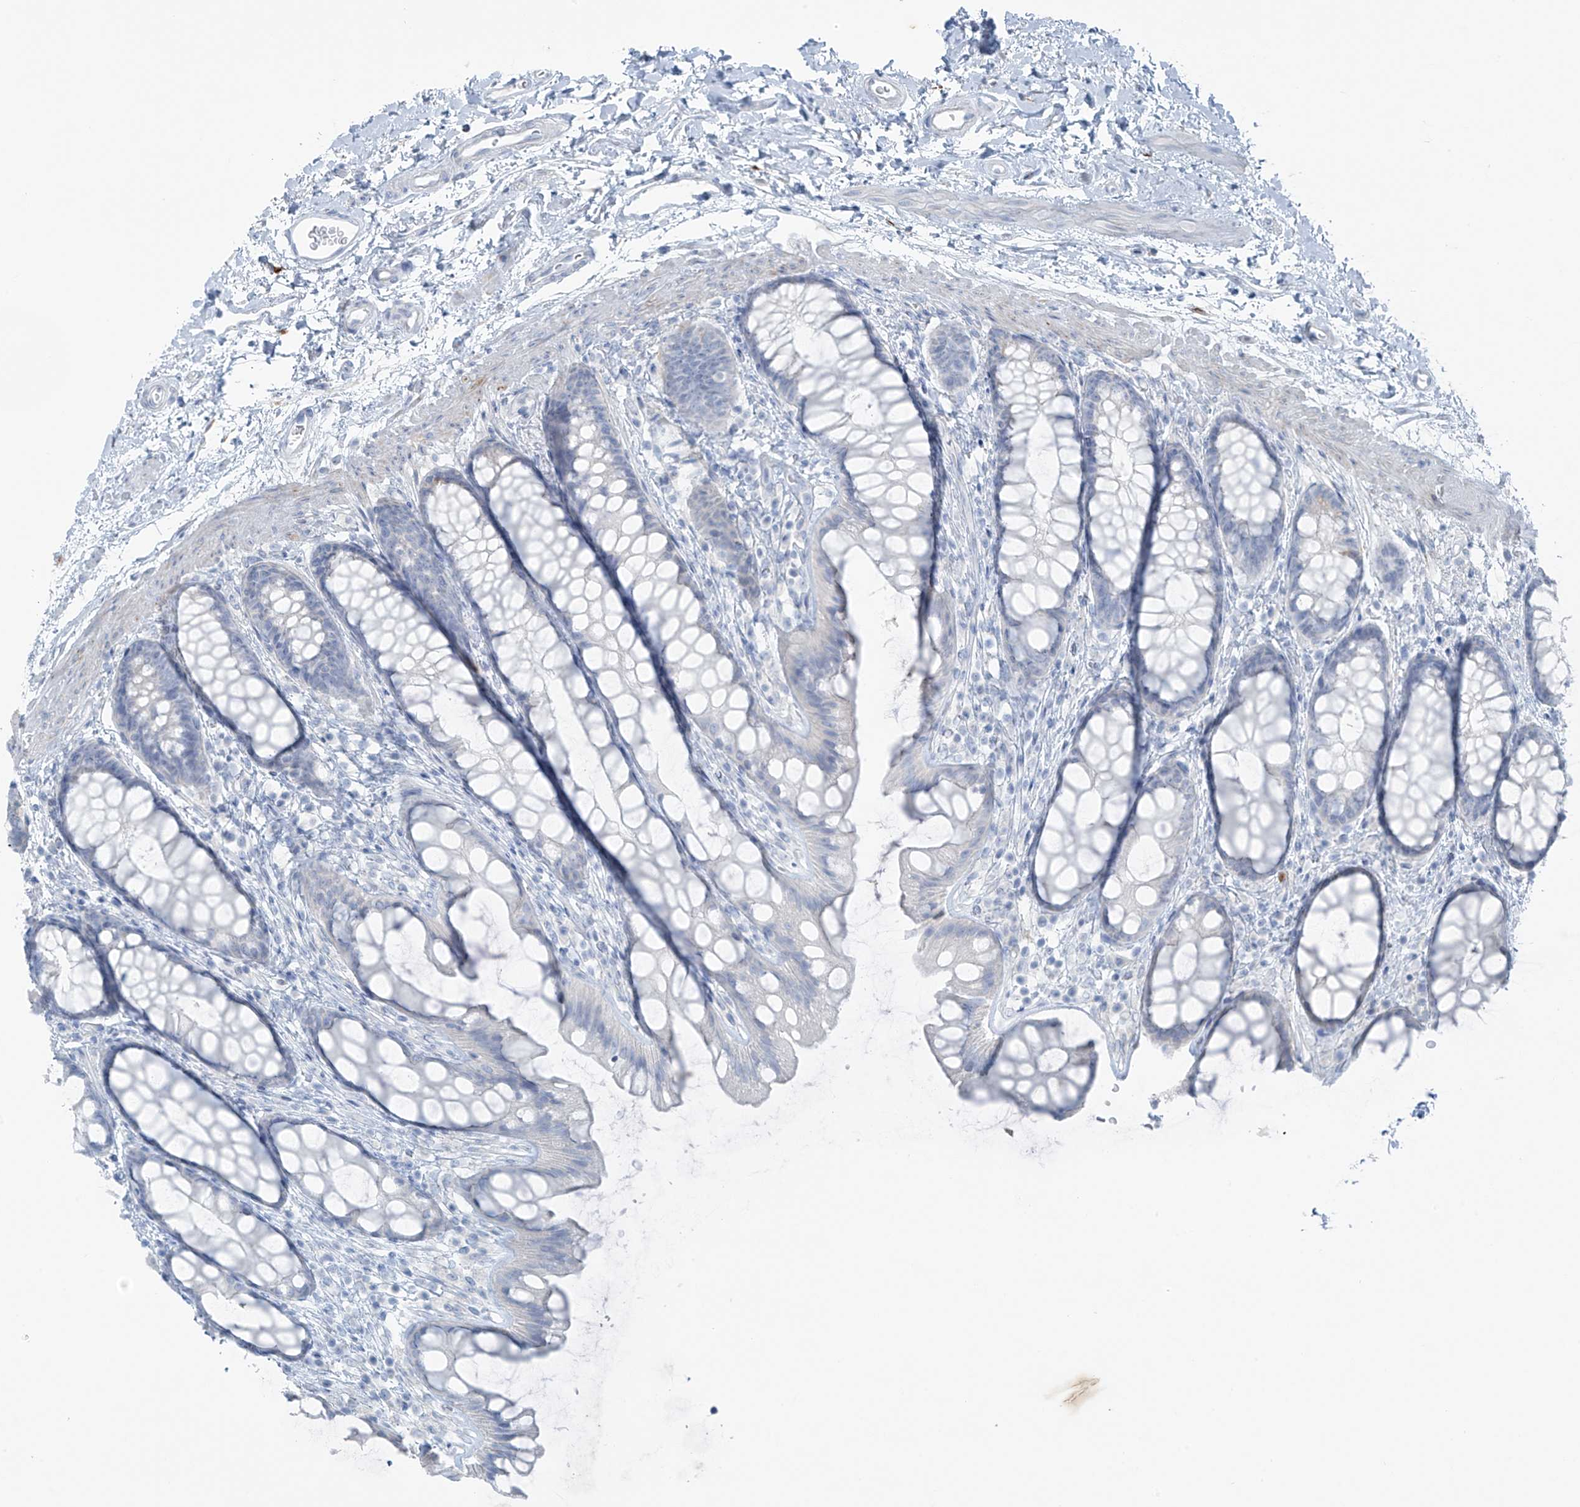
{"staining": {"intensity": "negative", "quantity": "none", "location": "none"}, "tissue": "rectum", "cell_type": "Glandular cells", "image_type": "normal", "snomed": [{"axis": "morphology", "description": "Normal tissue, NOS"}, {"axis": "topography", "description": "Rectum"}], "caption": "High power microscopy micrograph of an IHC photomicrograph of normal rectum, revealing no significant staining in glandular cells. The staining is performed using DAB (3,3'-diaminobenzidine) brown chromogen with nuclei counter-stained in using hematoxylin.", "gene": "SLC25A43", "patient": {"sex": "female", "age": 65}}